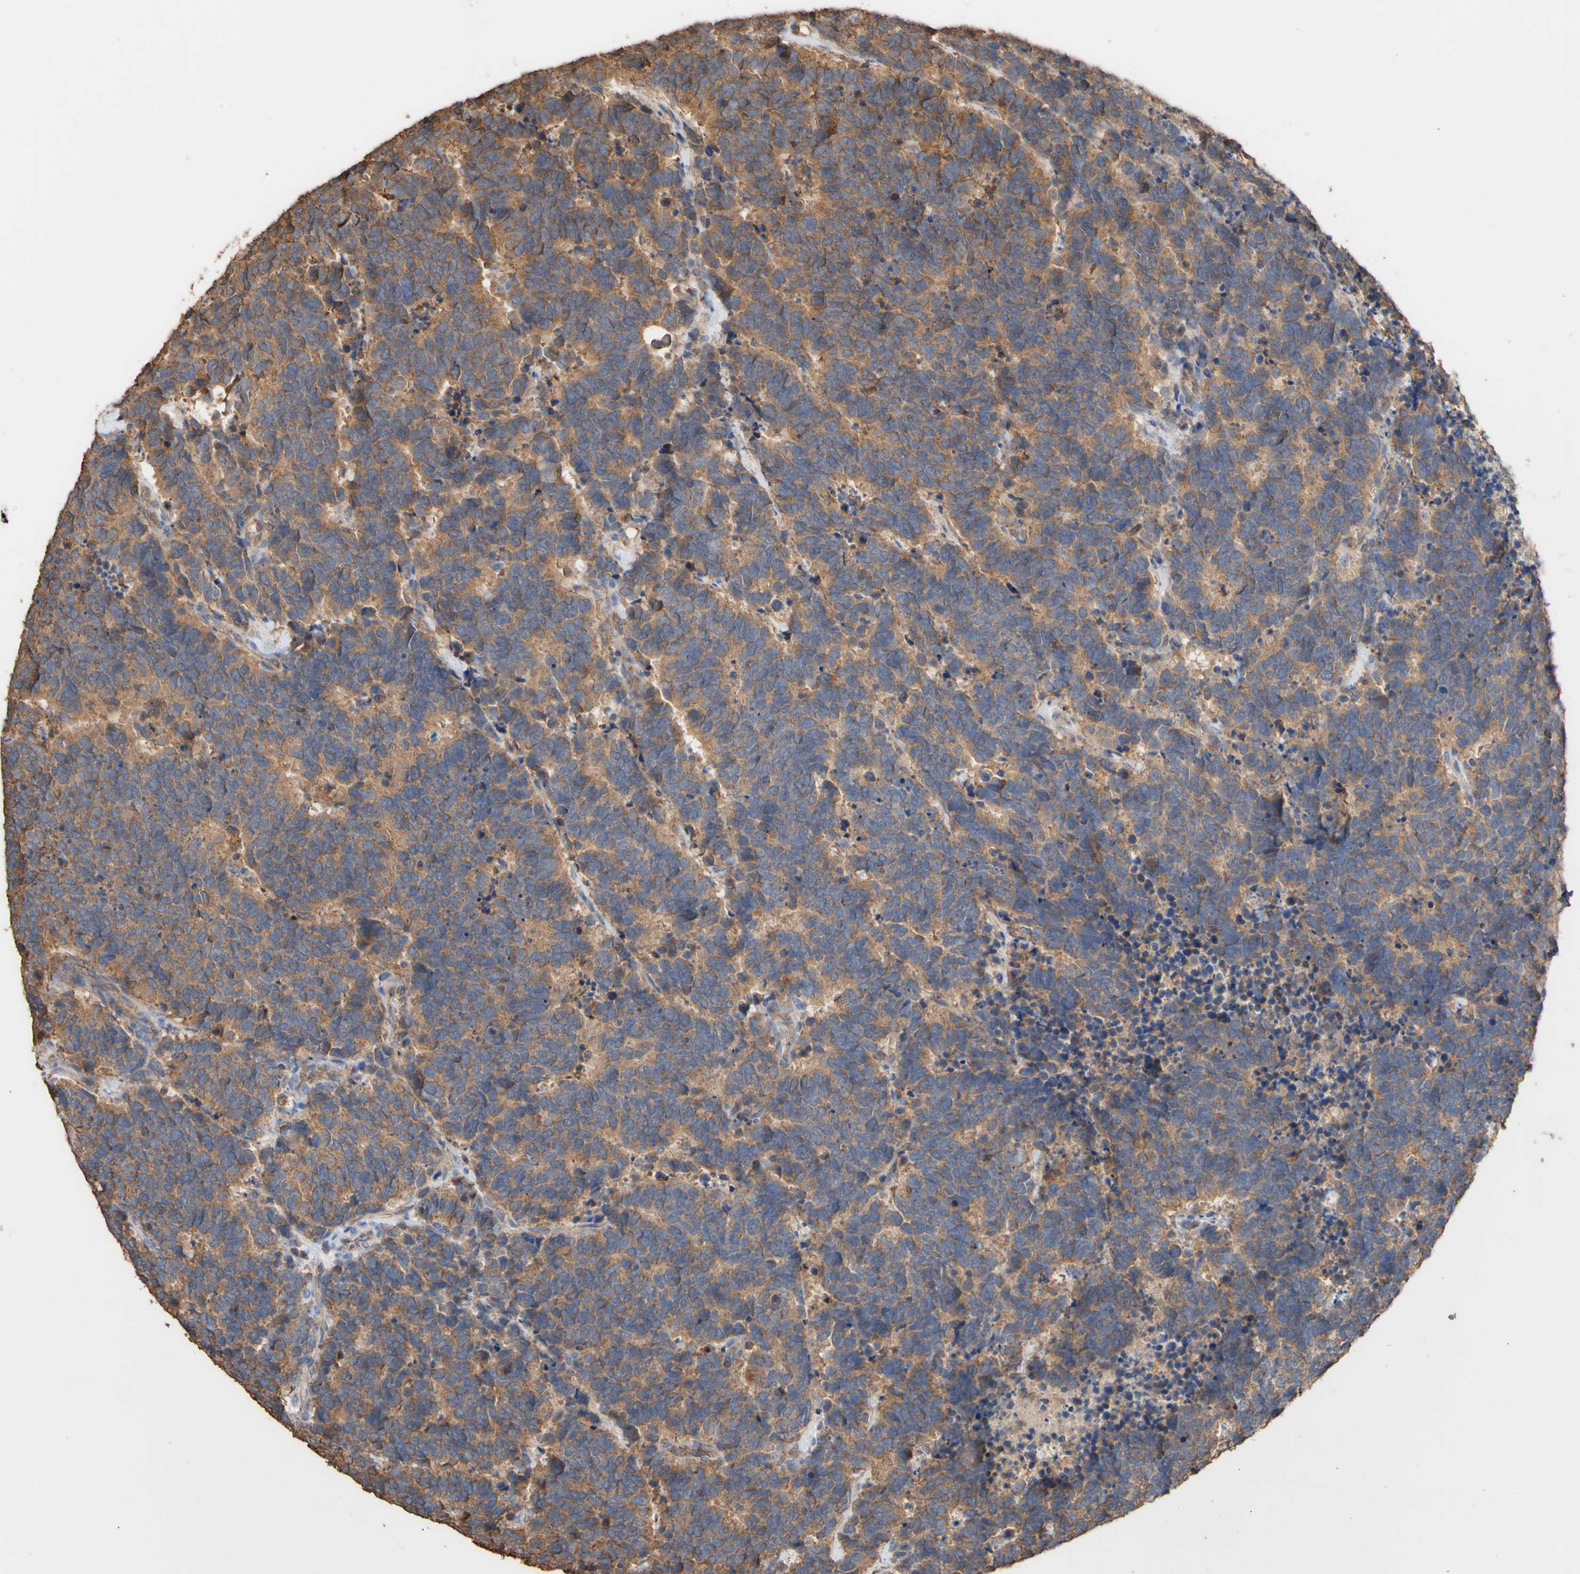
{"staining": {"intensity": "moderate", "quantity": ">75%", "location": "cytoplasmic/membranous"}, "tissue": "carcinoid", "cell_type": "Tumor cells", "image_type": "cancer", "snomed": [{"axis": "morphology", "description": "Carcinoma, NOS"}, {"axis": "morphology", "description": "Carcinoid, malignant, NOS"}, {"axis": "topography", "description": "Urinary bladder"}], "caption": "A medium amount of moderate cytoplasmic/membranous staining is identified in approximately >75% of tumor cells in carcinoid (malignant) tissue. (DAB (3,3'-diaminobenzidine) IHC, brown staining for protein, blue staining for nuclei).", "gene": "ALDH9A1", "patient": {"sex": "male", "age": 57}}